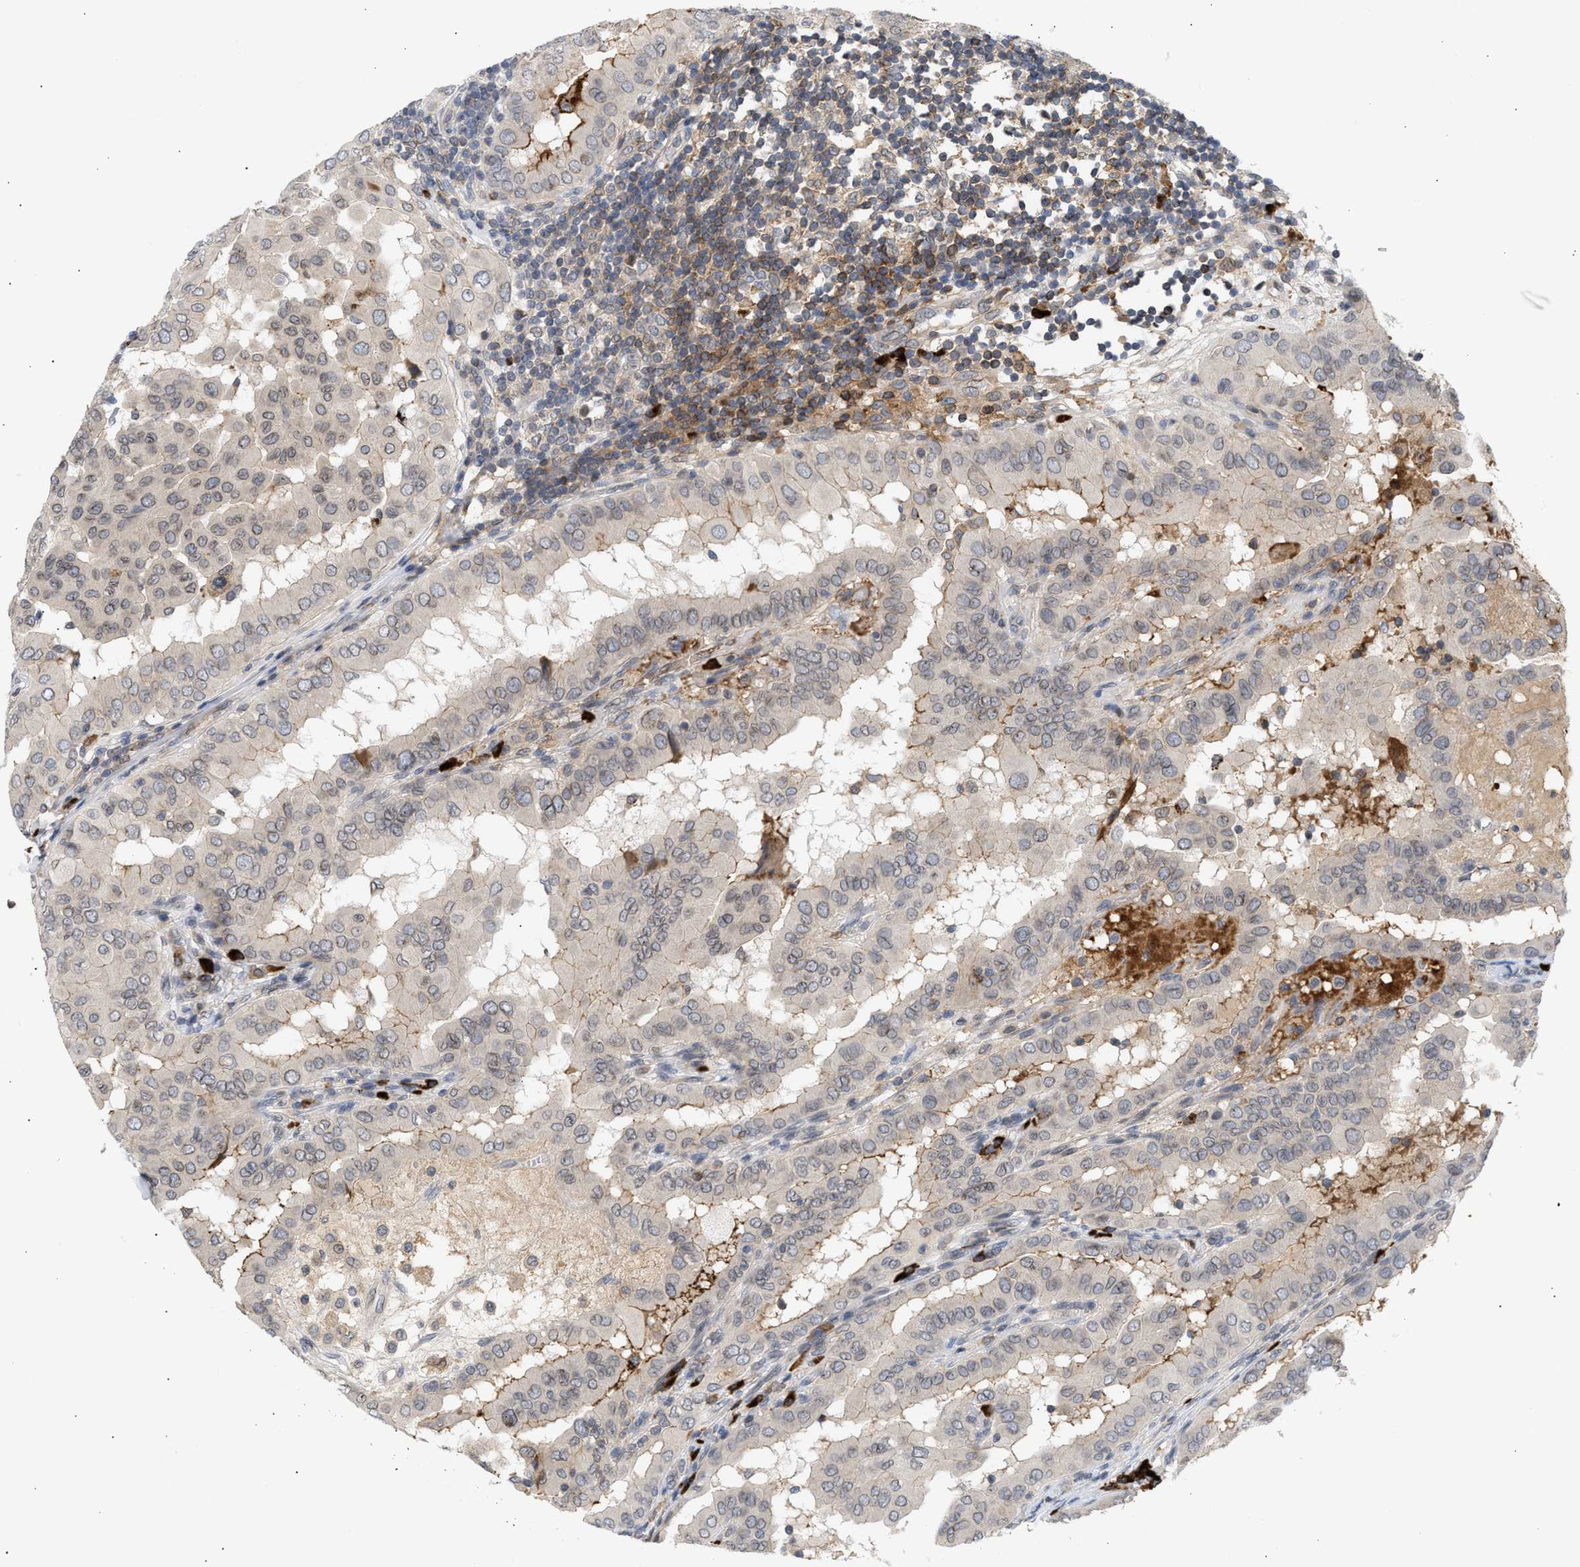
{"staining": {"intensity": "negative", "quantity": "none", "location": "none"}, "tissue": "thyroid cancer", "cell_type": "Tumor cells", "image_type": "cancer", "snomed": [{"axis": "morphology", "description": "Papillary adenocarcinoma, NOS"}, {"axis": "topography", "description": "Thyroid gland"}], "caption": "IHC histopathology image of neoplastic tissue: thyroid papillary adenocarcinoma stained with DAB (3,3'-diaminobenzidine) displays no significant protein positivity in tumor cells.", "gene": "NUP62", "patient": {"sex": "male", "age": 33}}